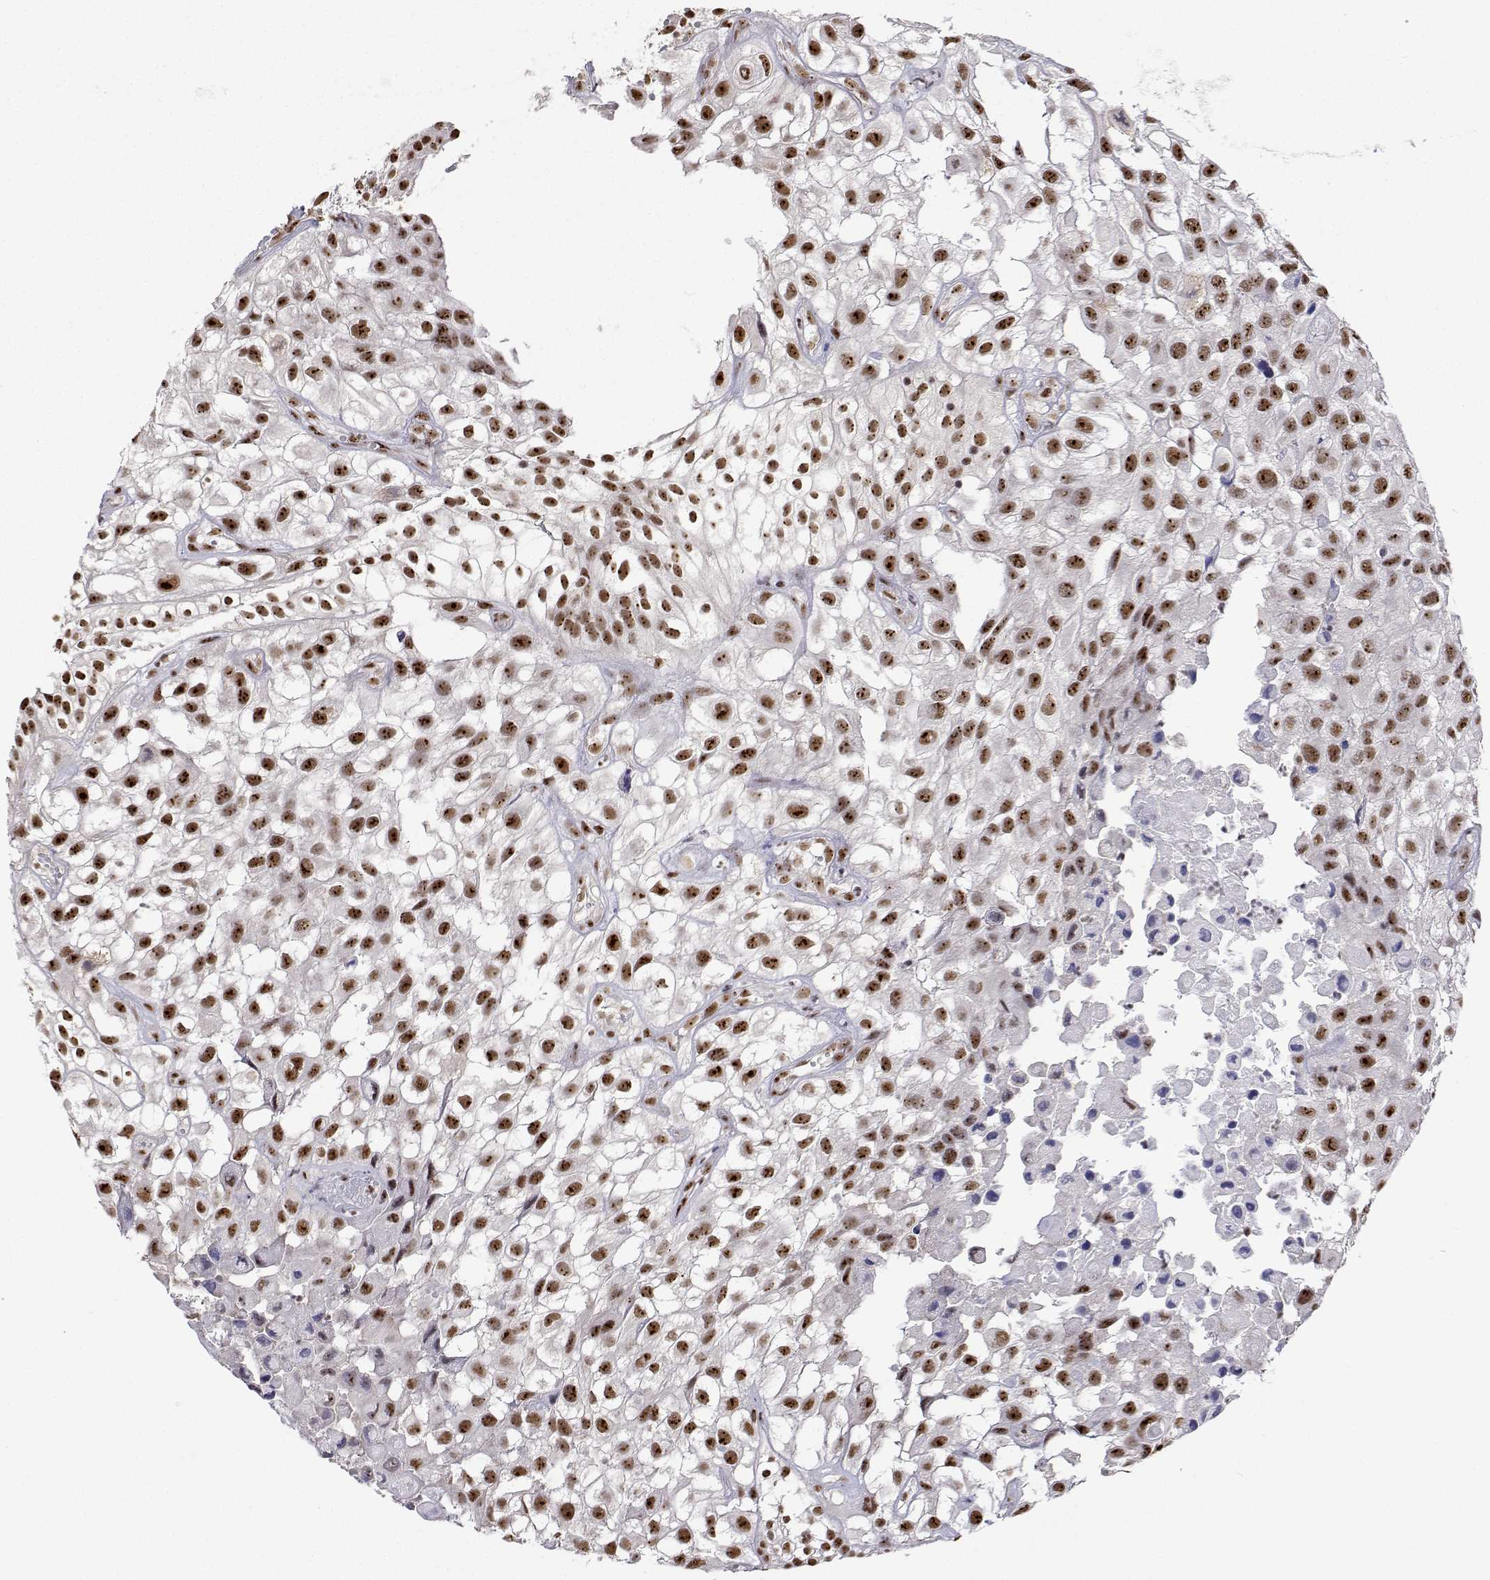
{"staining": {"intensity": "strong", "quantity": ">75%", "location": "nuclear"}, "tissue": "urothelial cancer", "cell_type": "Tumor cells", "image_type": "cancer", "snomed": [{"axis": "morphology", "description": "Urothelial carcinoma, High grade"}, {"axis": "topography", "description": "Urinary bladder"}], "caption": "Protein analysis of urothelial cancer tissue reveals strong nuclear expression in about >75% of tumor cells.", "gene": "ADAR", "patient": {"sex": "male", "age": 56}}